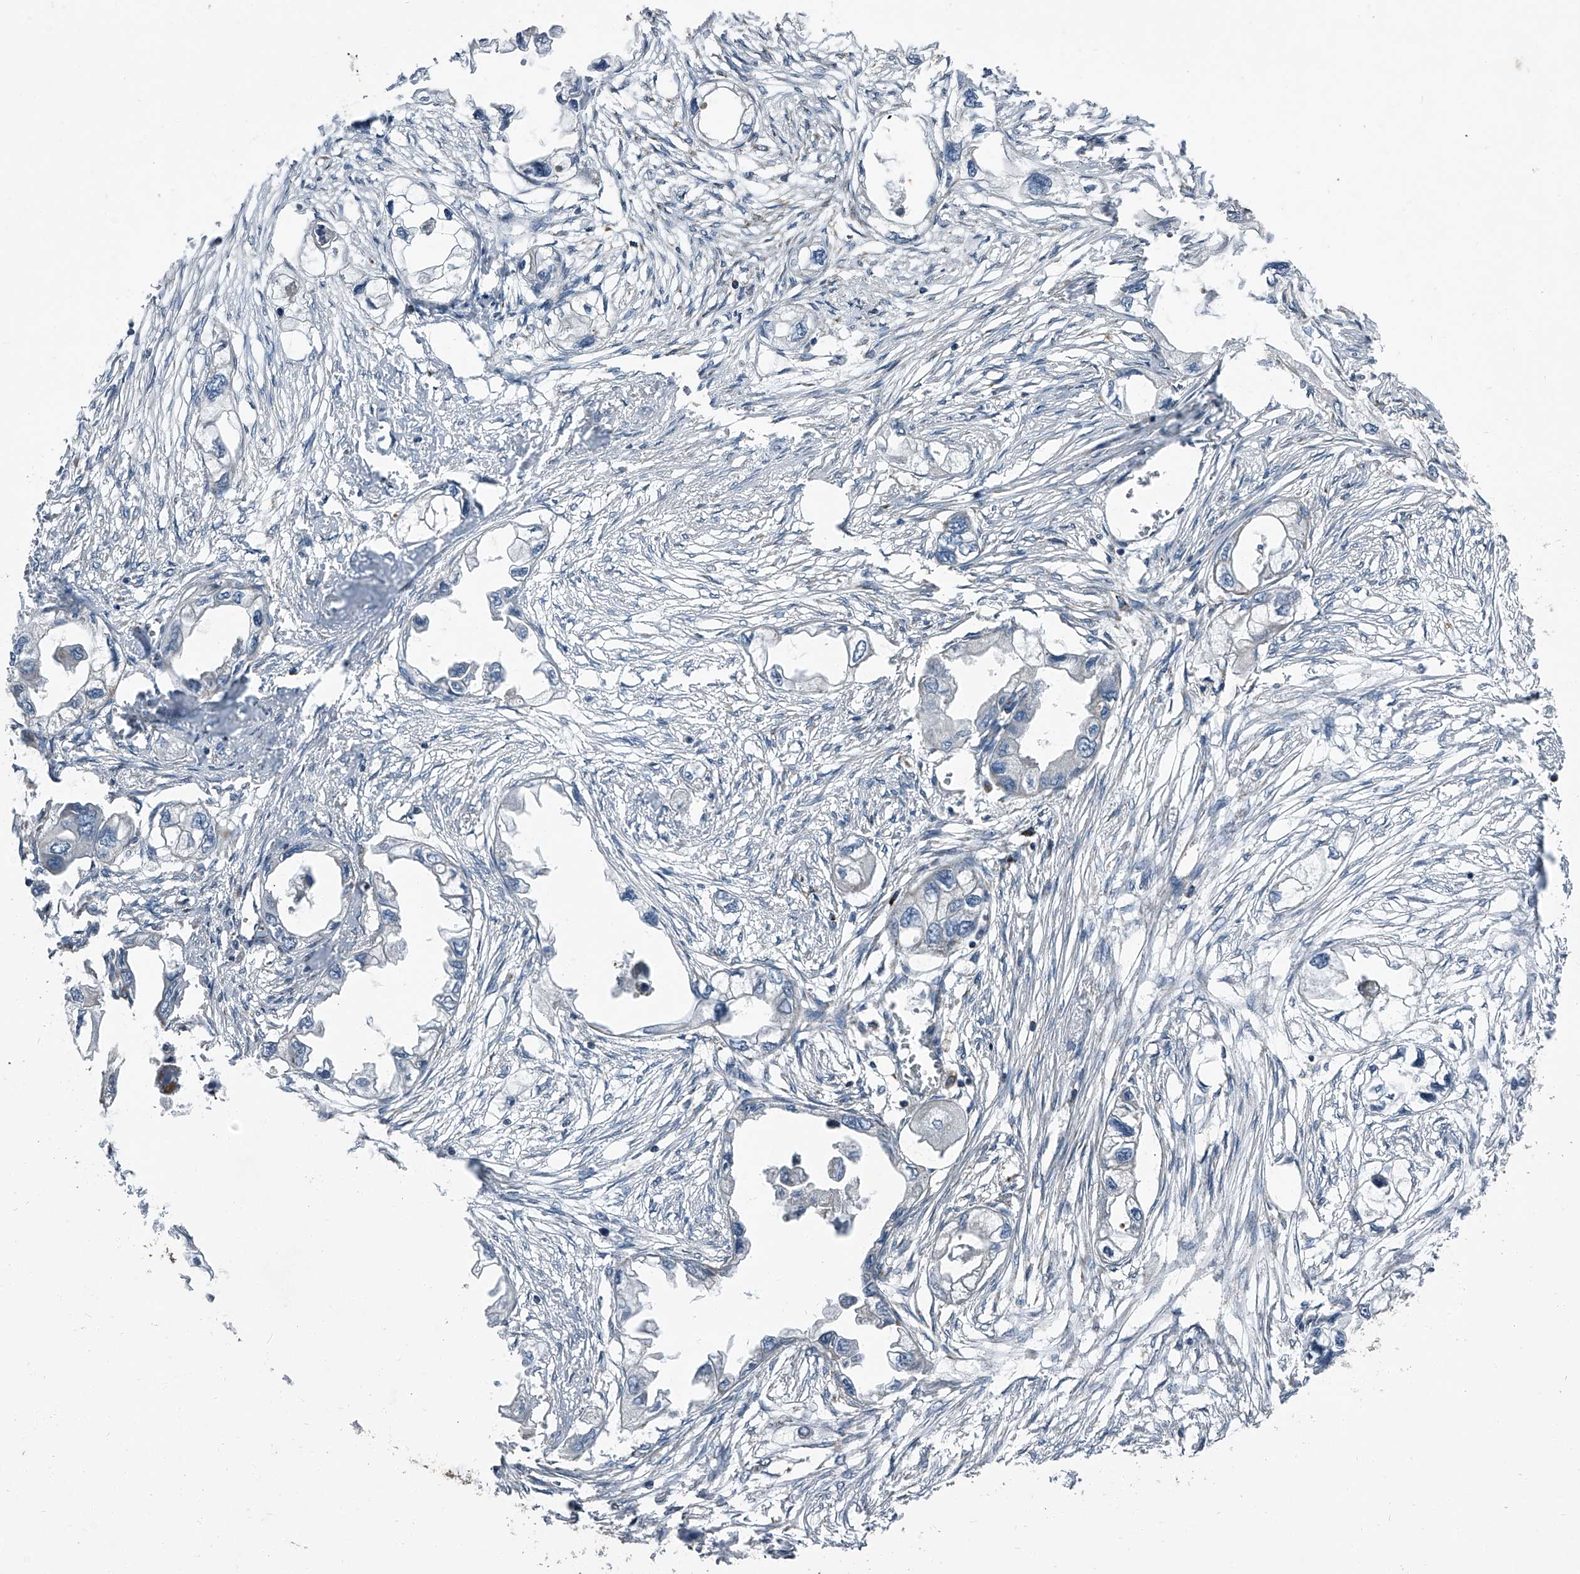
{"staining": {"intensity": "negative", "quantity": "none", "location": "none"}, "tissue": "endometrial cancer", "cell_type": "Tumor cells", "image_type": "cancer", "snomed": [{"axis": "morphology", "description": "Adenocarcinoma, NOS"}, {"axis": "morphology", "description": "Adenocarcinoma, metastatic, NOS"}, {"axis": "topography", "description": "Adipose tissue"}, {"axis": "topography", "description": "Endometrium"}], "caption": "Immunohistochemistry (IHC) histopathology image of neoplastic tissue: human endometrial cancer stained with DAB exhibits no significant protein positivity in tumor cells.", "gene": "CHRNA7", "patient": {"sex": "female", "age": 67}}